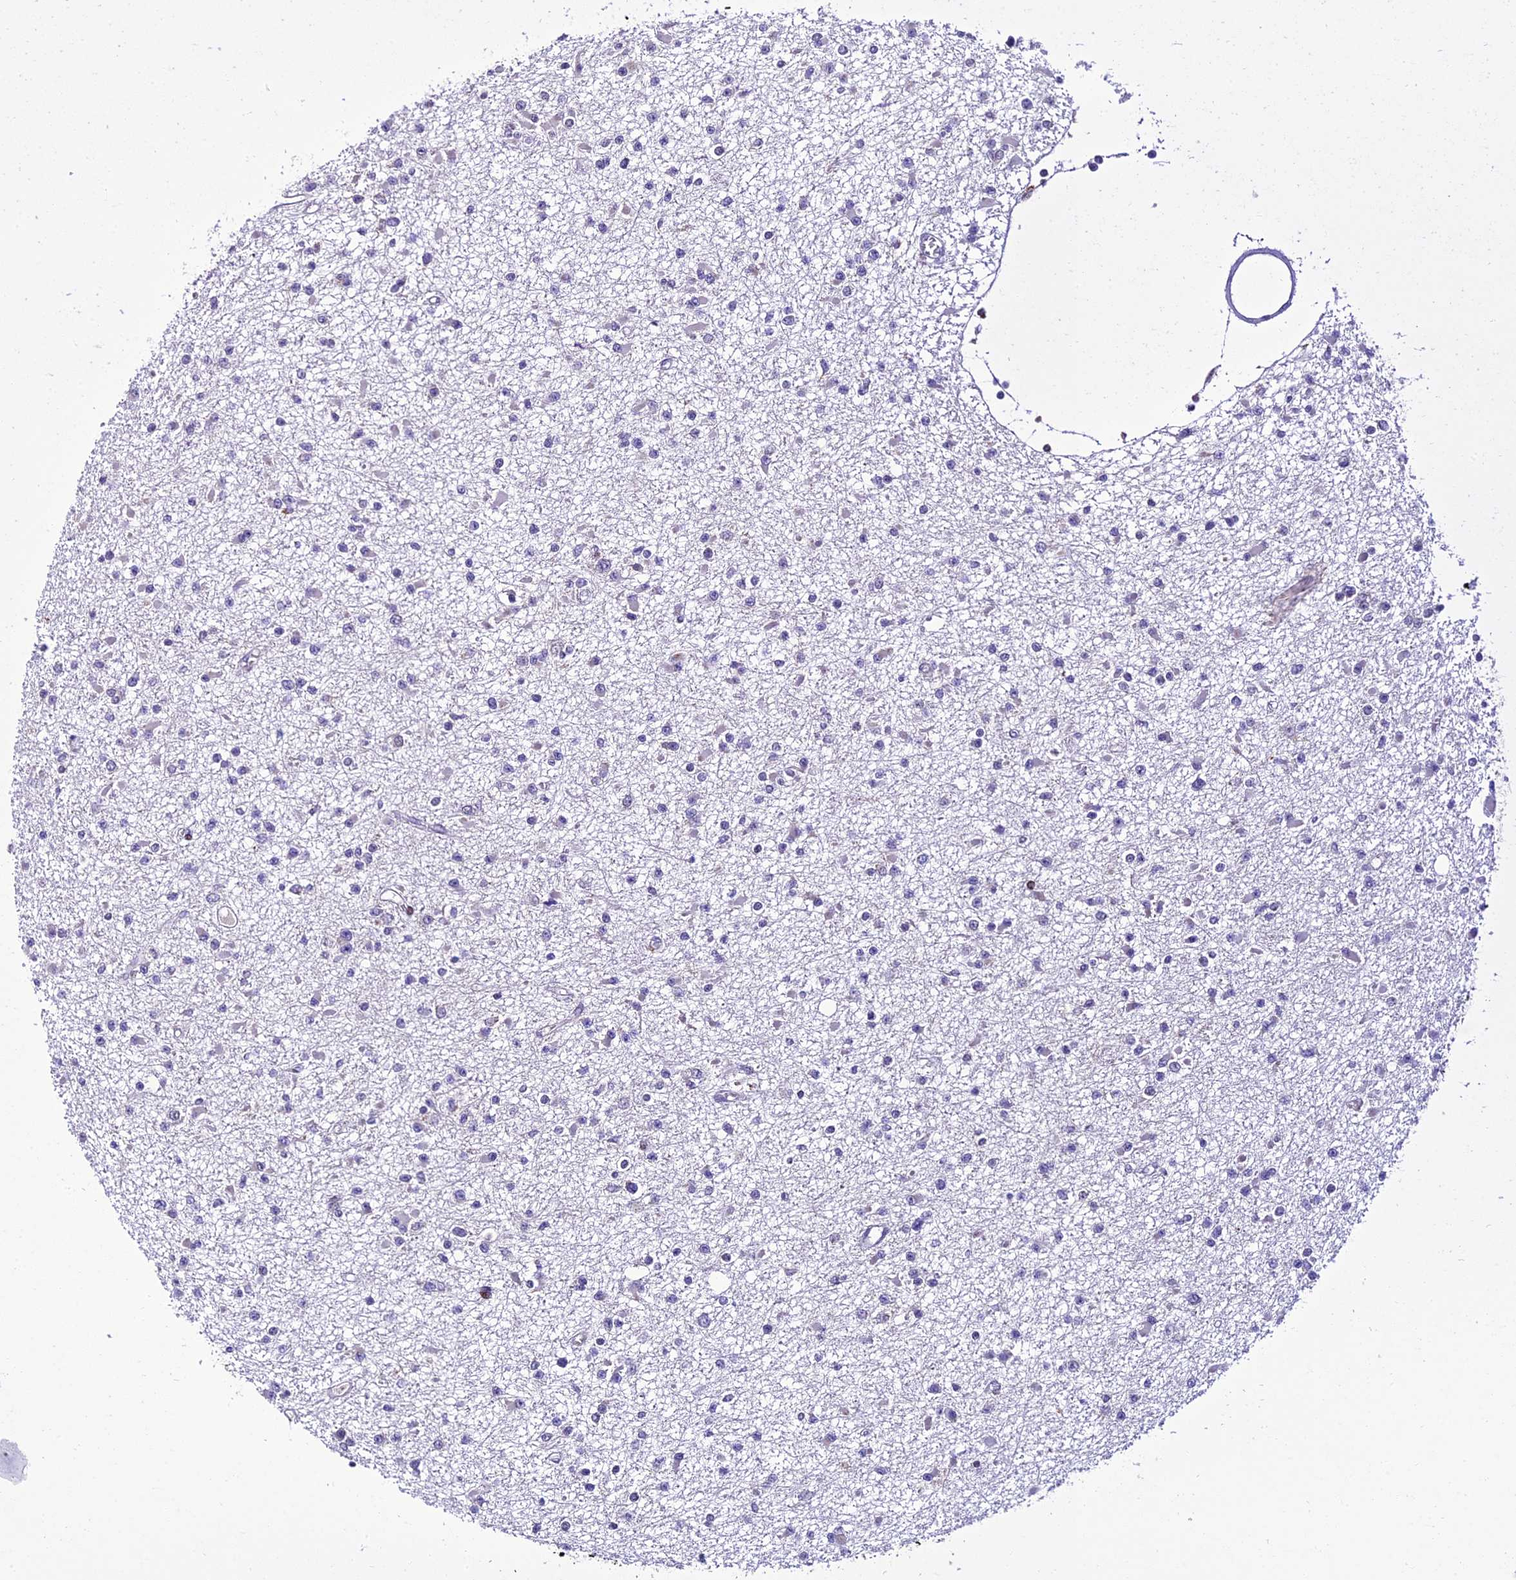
{"staining": {"intensity": "negative", "quantity": "none", "location": "none"}, "tissue": "glioma", "cell_type": "Tumor cells", "image_type": "cancer", "snomed": [{"axis": "morphology", "description": "Glioma, malignant, Low grade"}, {"axis": "topography", "description": "Brain"}], "caption": "High power microscopy histopathology image of an immunohistochemistry (IHC) micrograph of glioma, revealing no significant expression in tumor cells. (DAB (3,3'-diaminobenzidine) immunohistochemistry, high magnification).", "gene": "HIC1", "patient": {"sex": "female", "age": 22}}